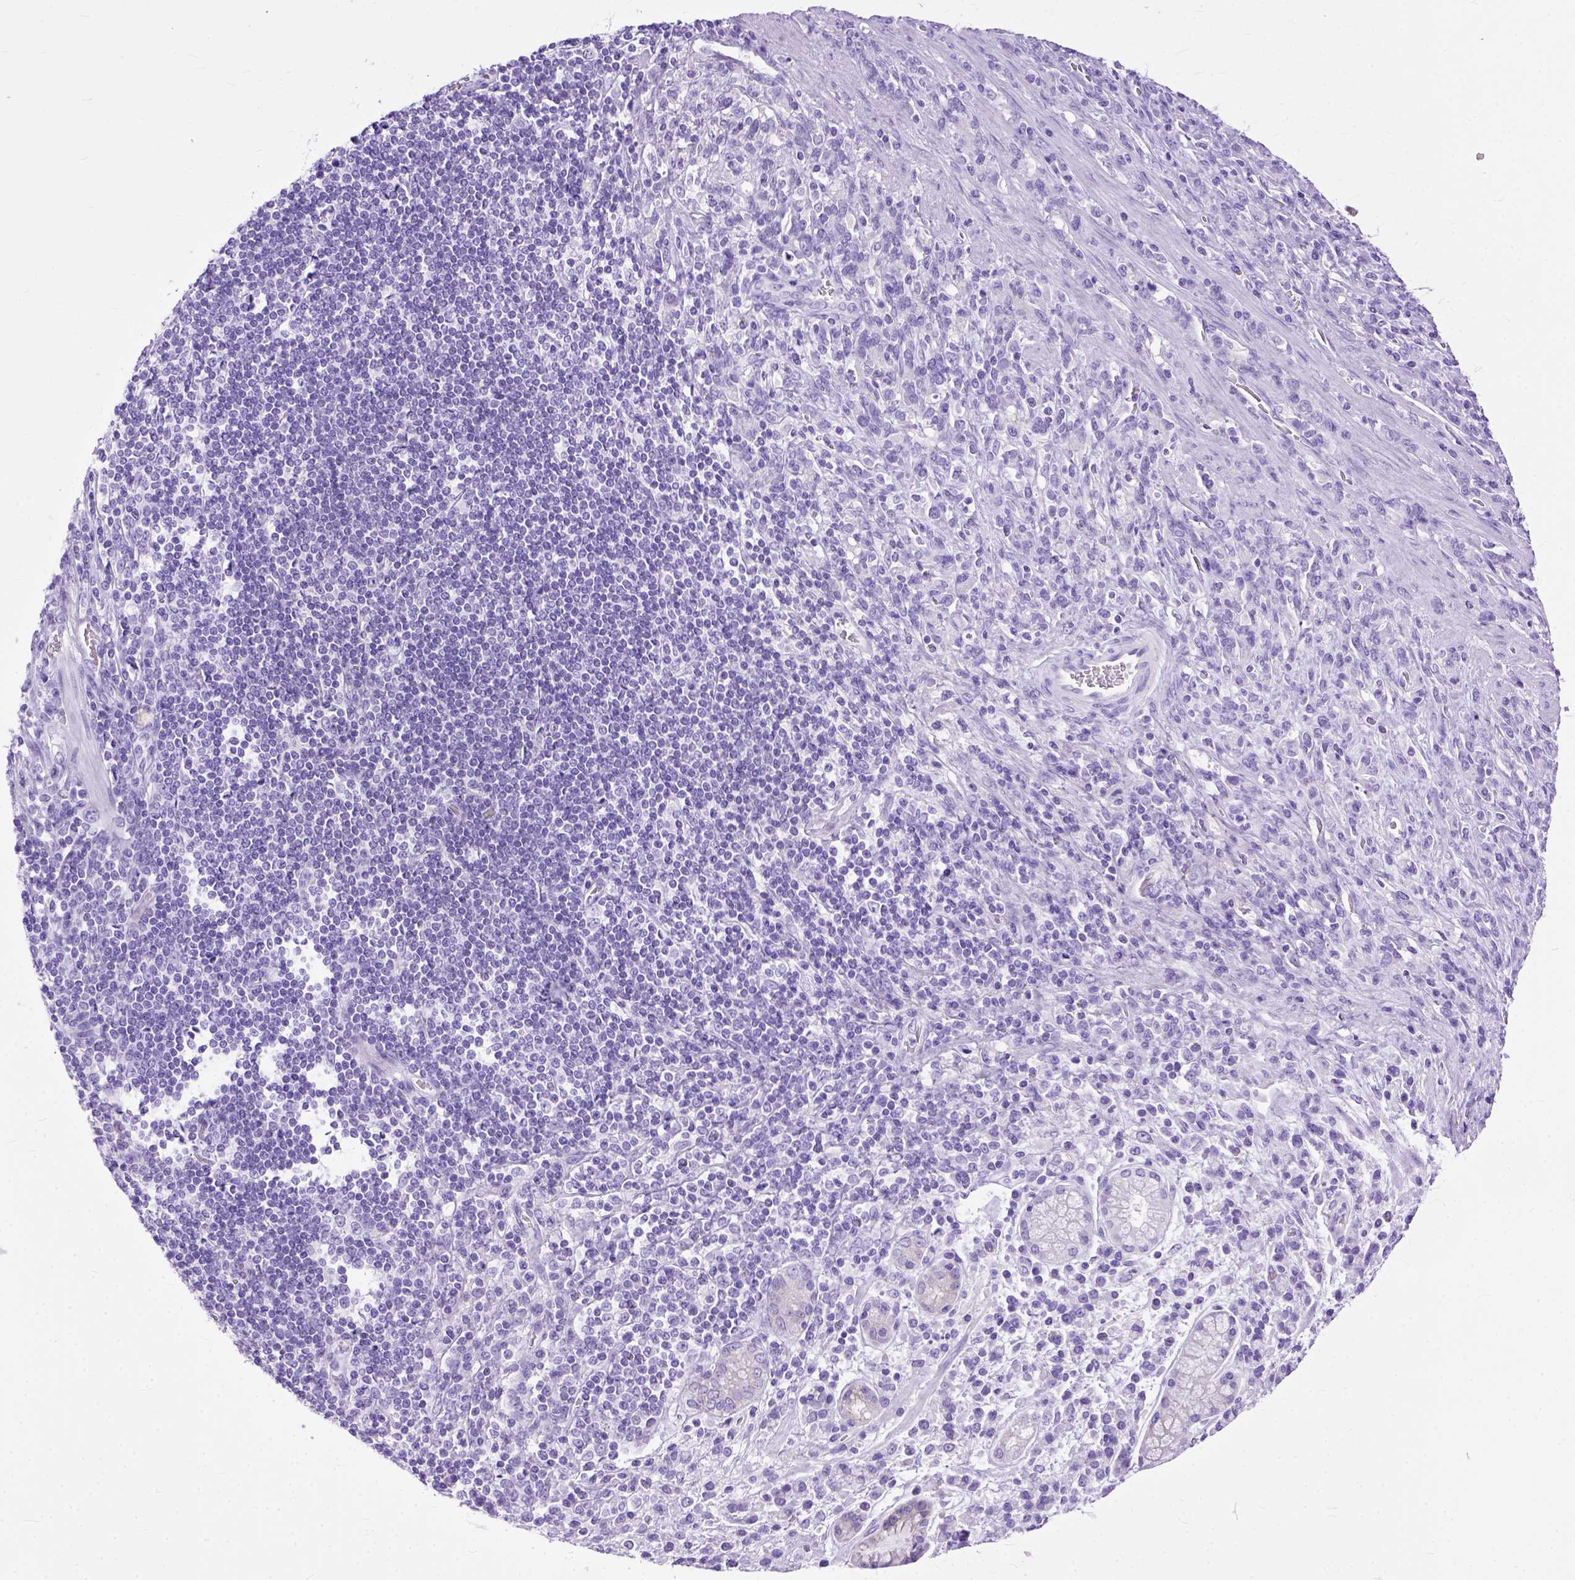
{"staining": {"intensity": "negative", "quantity": "none", "location": "none"}, "tissue": "stomach cancer", "cell_type": "Tumor cells", "image_type": "cancer", "snomed": [{"axis": "morphology", "description": "Adenocarcinoma, NOS"}, {"axis": "topography", "description": "Stomach"}], "caption": "DAB immunohistochemical staining of stomach adenocarcinoma reveals no significant positivity in tumor cells.", "gene": "GNGT1", "patient": {"sex": "female", "age": 57}}